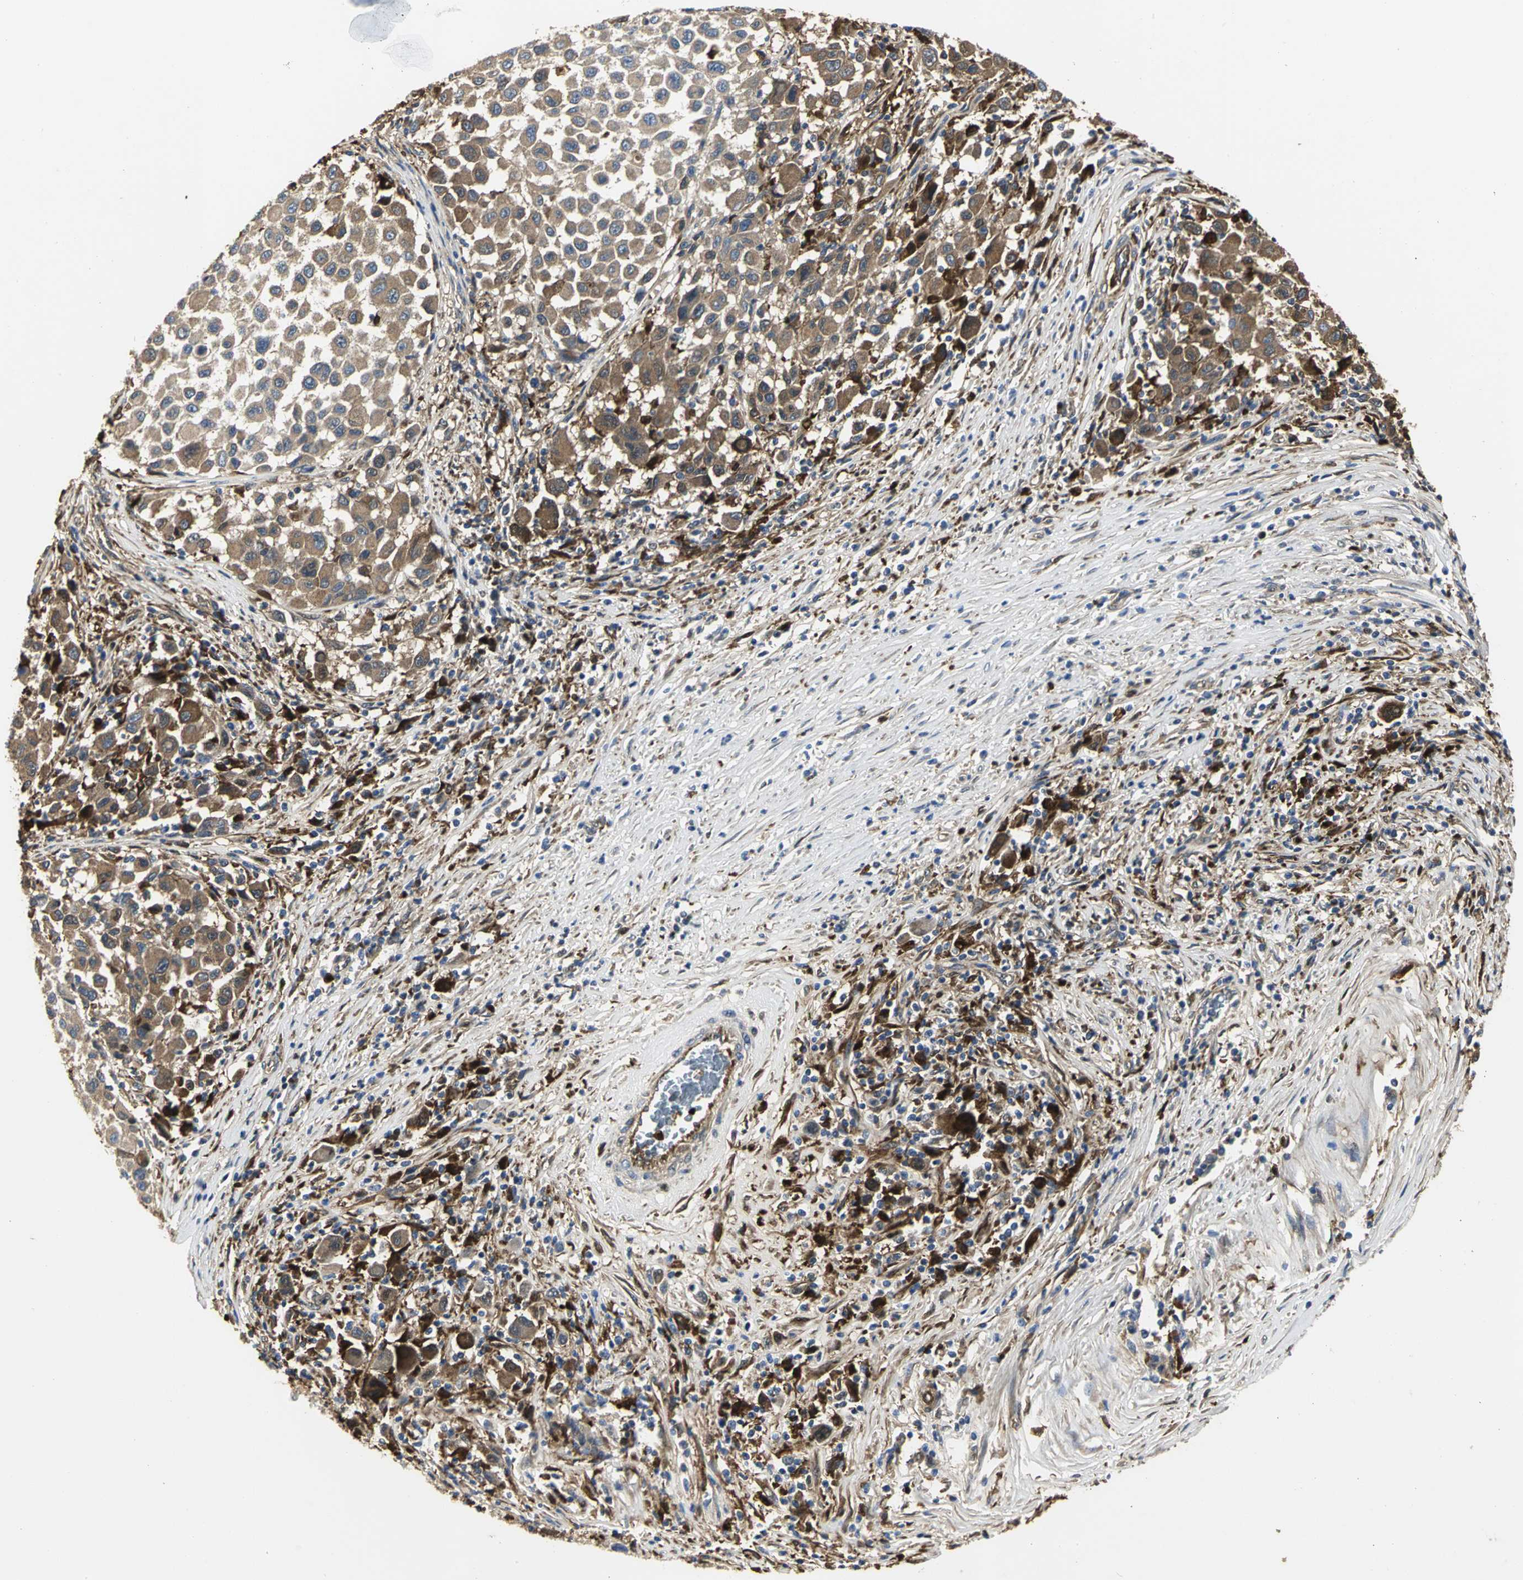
{"staining": {"intensity": "moderate", "quantity": ">75%", "location": "cytoplasmic/membranous"}, "tissue": "melanoma", "cell_type": "Tumor cells", "image_type": "cancer", "snomed": [{"axis": "morphology", "description": "Malignant melanoma, Metastatic site"}, {"axis": "topography", "description": "Lymph node"}], "caption": "Brown immunohistochemical staining in human malignant melanoma (metastatic site) displays moderate cytoplasmic/membranous positivity in approximately >75% of tumor cells.", "gene": "CHRNB1", "patient": {"sex": "male", "age": 61}}